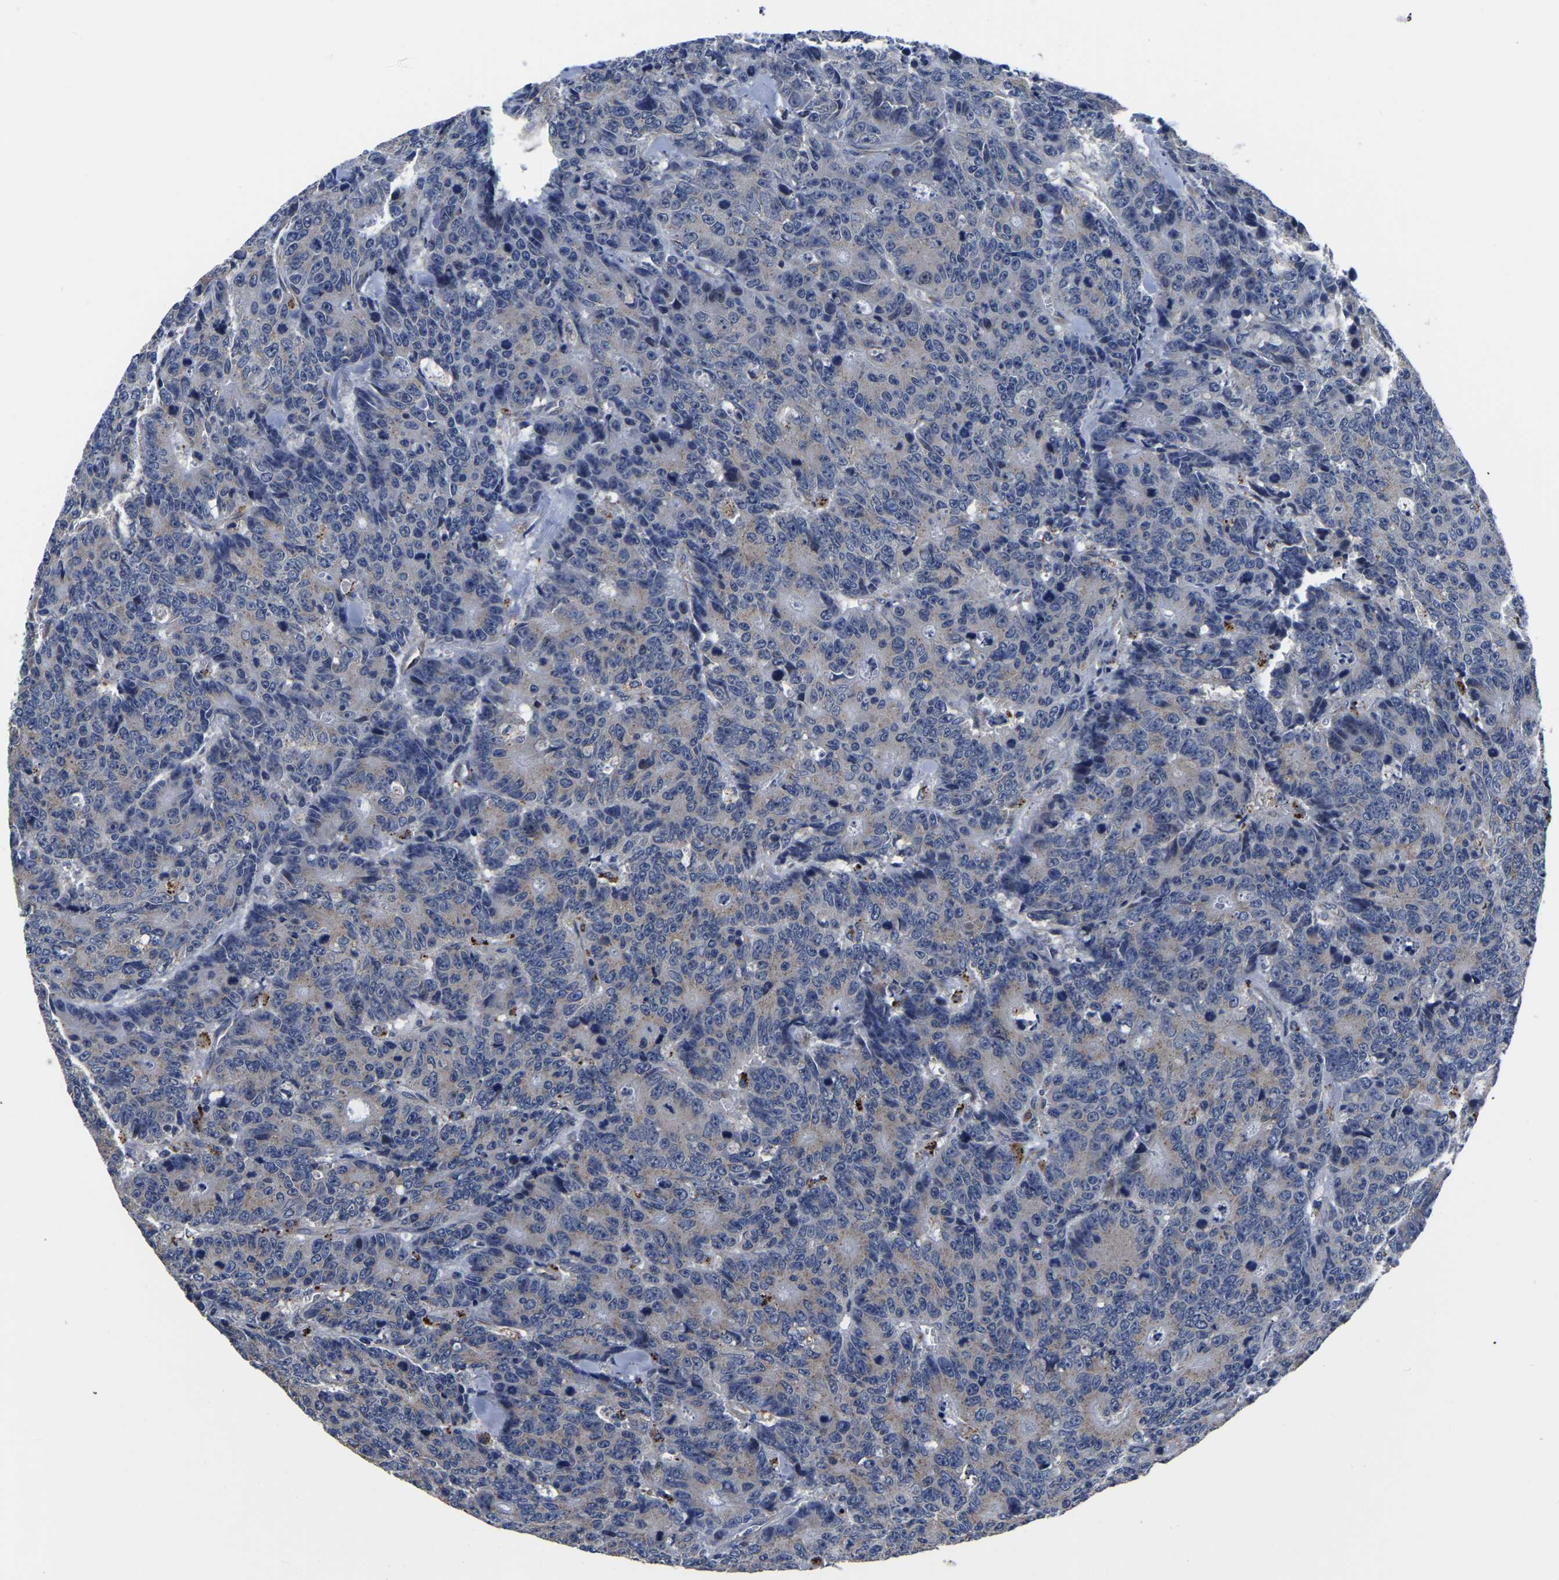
{"staining": {"intensity": "negative", "quantity": "none", "location": "none"}, "tissue": "colorectal cancer", "cell_type": "Tumor cells", "image_type": "cancer", "snomed": [{"axis": "morphology", "description": "Adenocarcinoma, NOS"}, {"axis": "topography", "description": "Colon"}], "caption": "DAB (3,3'-diaminobenzidine) immunohistochemical staining of human adenocarcinoma (colorectal) displays no significant staining in tumor cells.", "gene": "PDLIM7", "patient": {"sex": "female", "age": 86}}